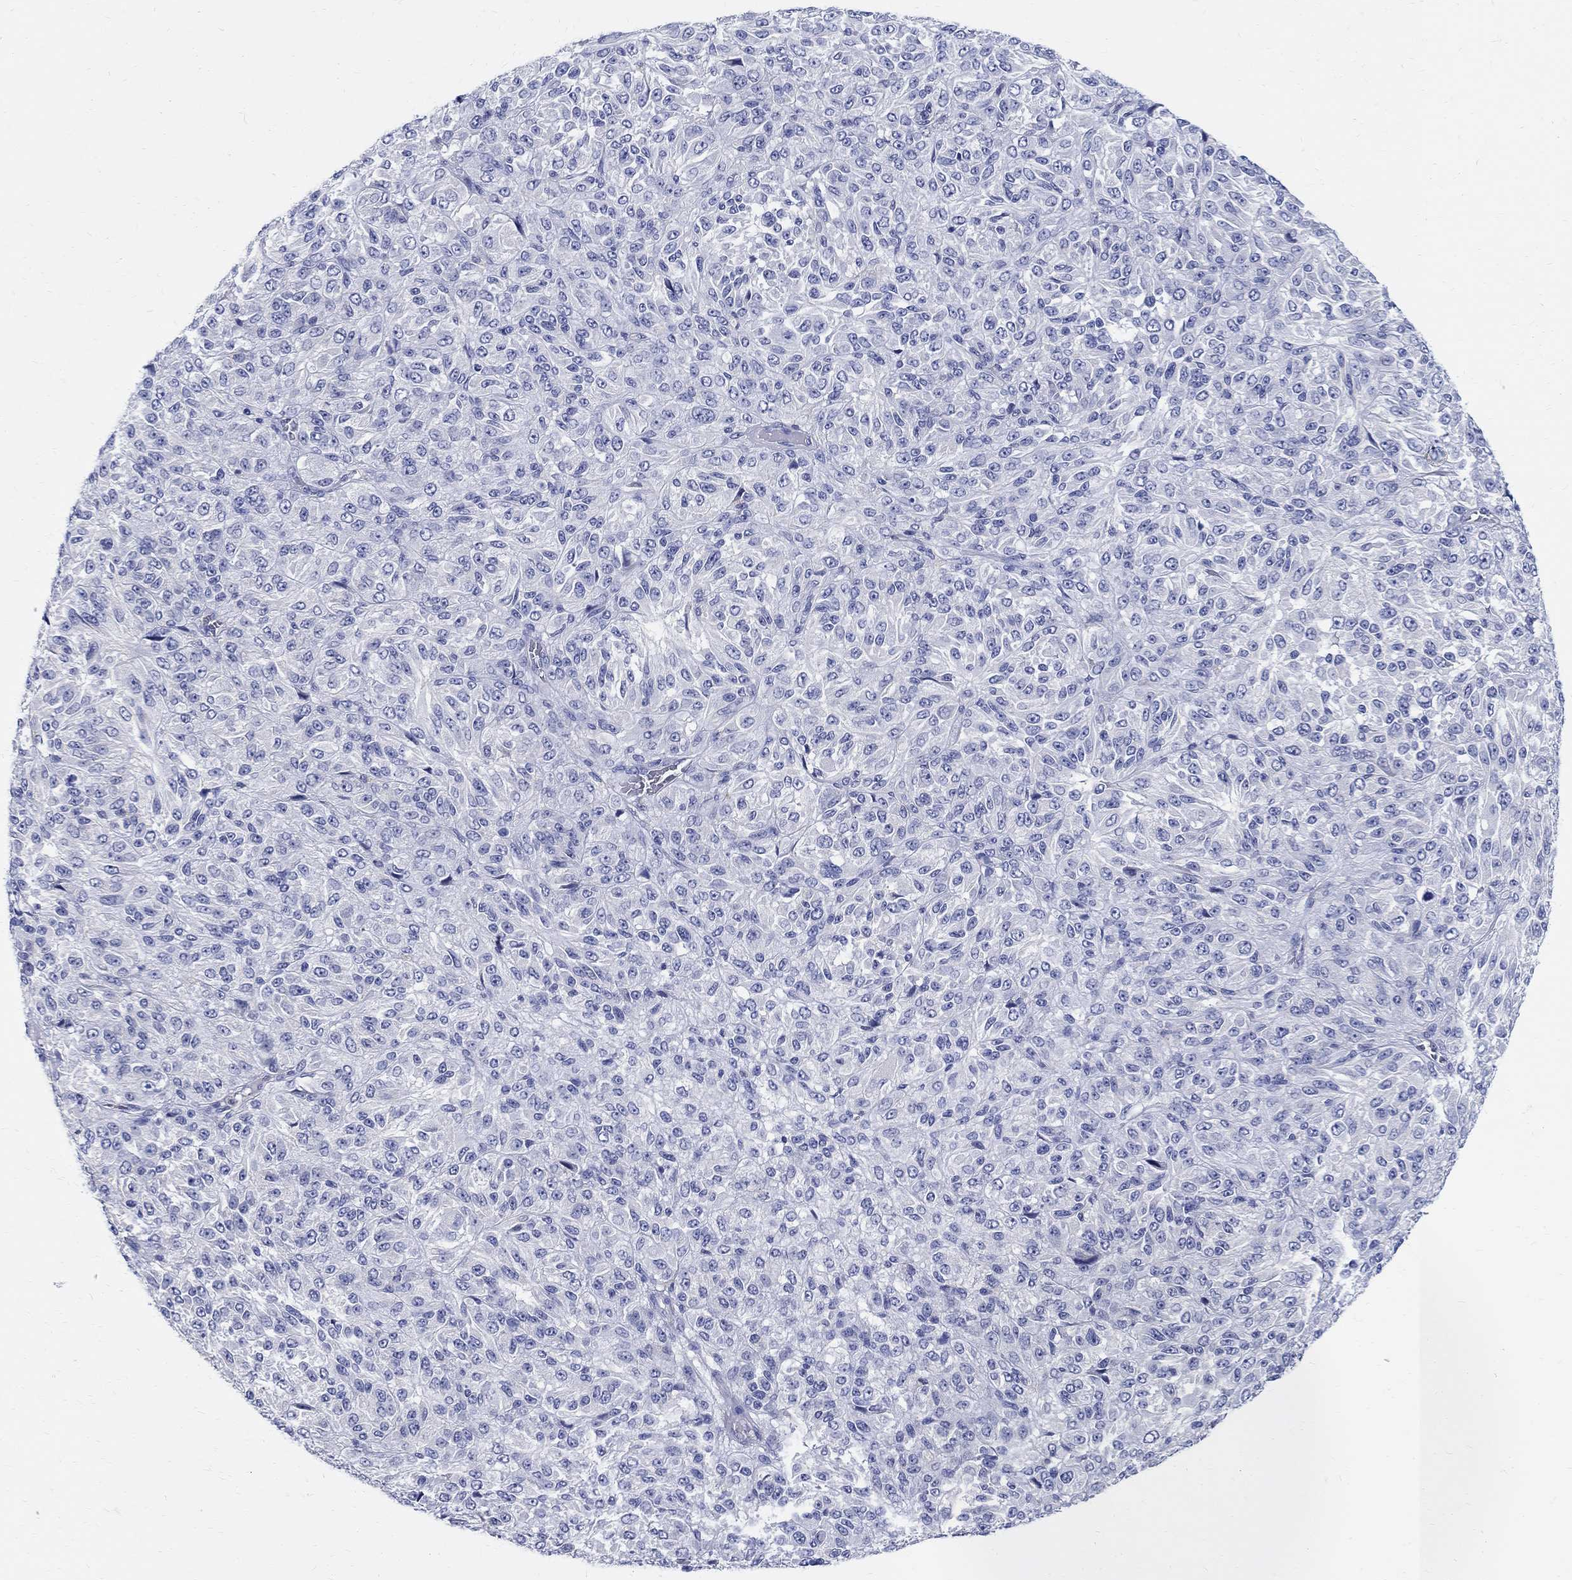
{"staining": {"intensity": "negative", "quantity": "none", "location": "none"}, "tissue": "melanoma", "cell_type": "Tumor cells", "image_type": "cancer", "snomed": [{"axis": "morphology", "description": "Malignant melanoma, Metastatic site"}, {"axis": "topography", "description": "Brain"}], "caption": "DAB (3,3'-diaminobenzidine) immunohistochemical staining of malignant melanoma (metastatic site) exhibits no significant positivity in tumor cells.", "gene": "SOX2", "patient": {"sex": "female", "age": 56}}